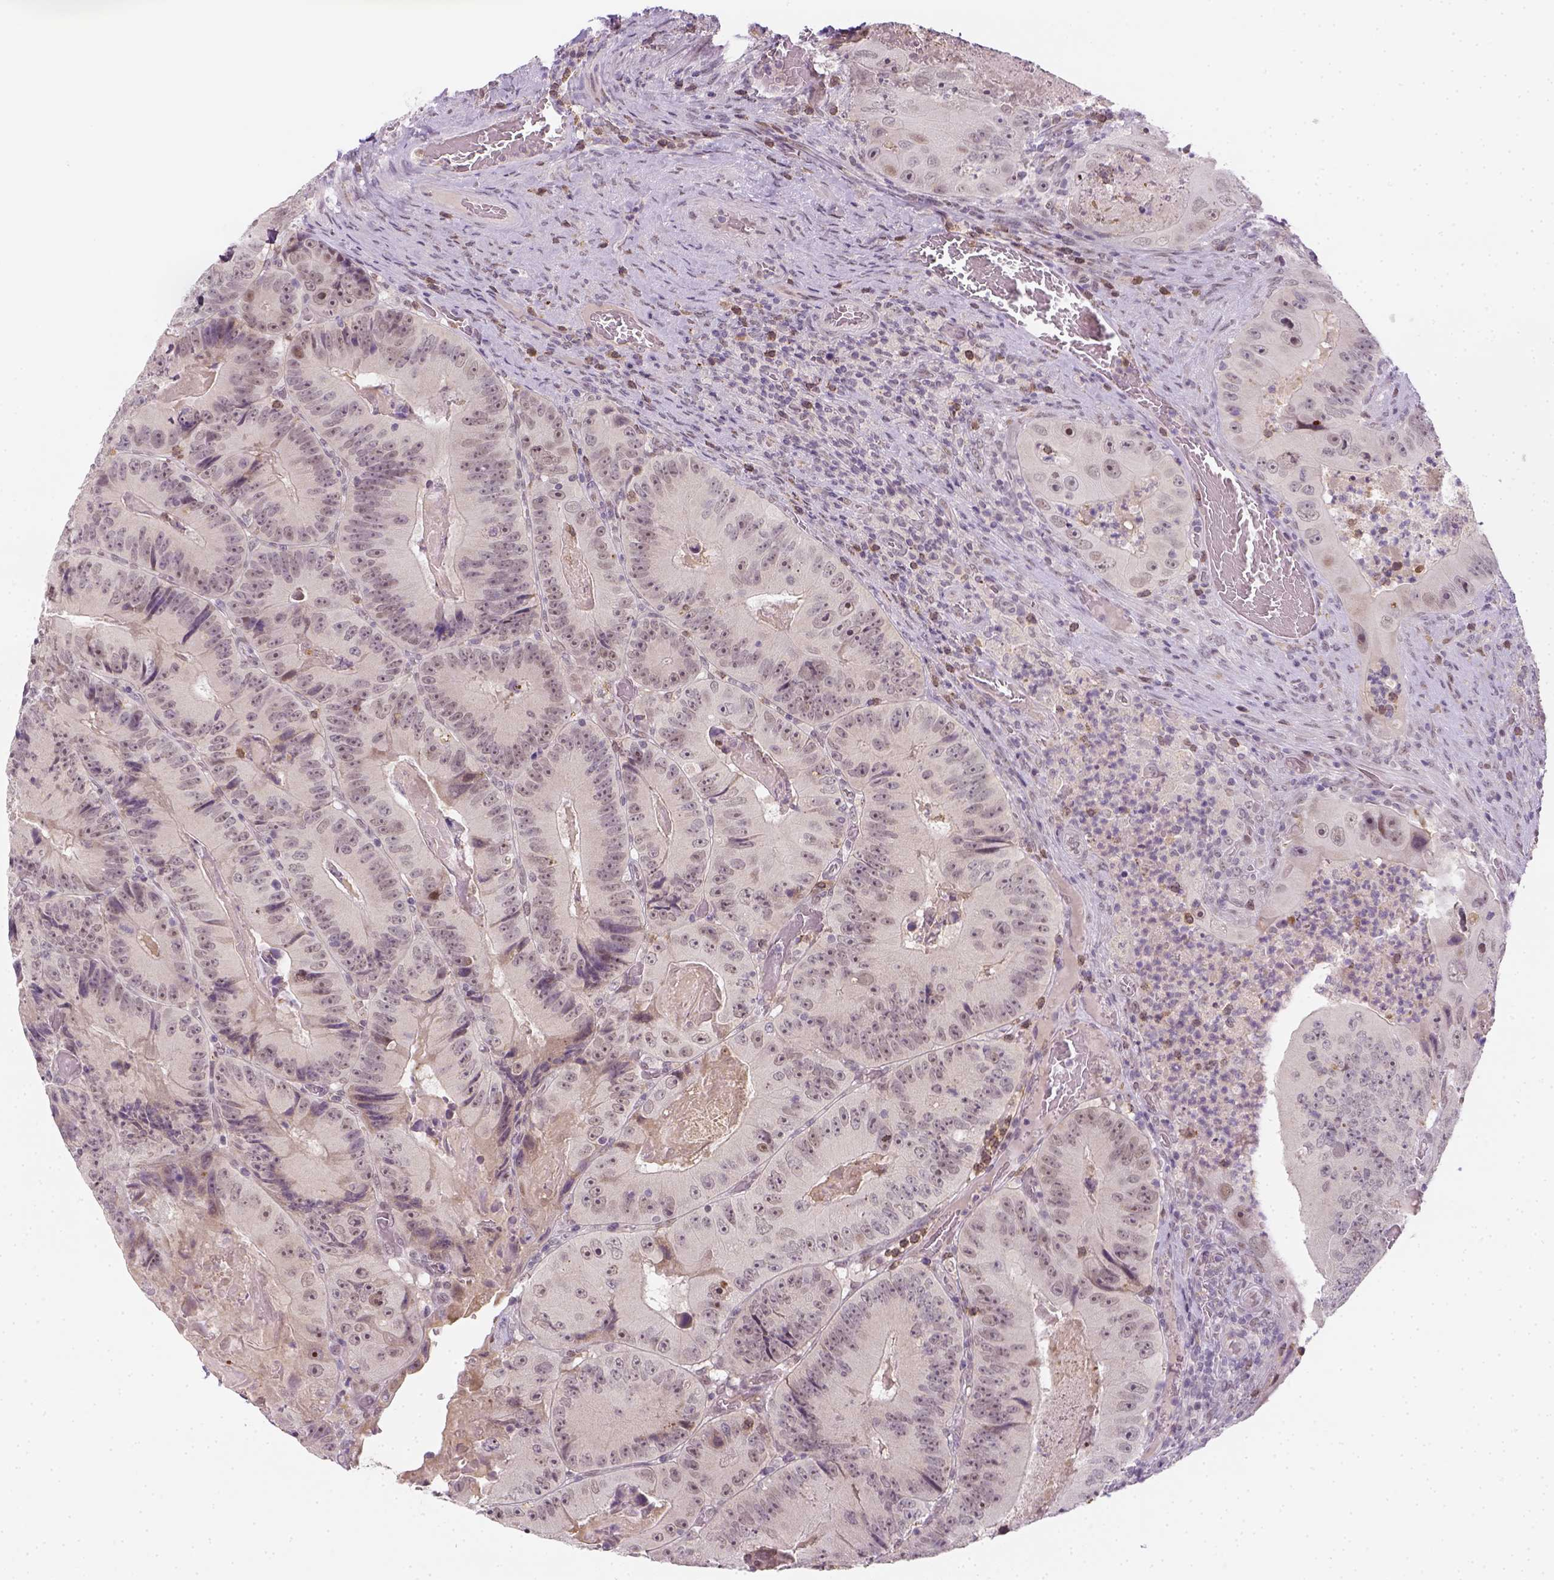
{"staining": {"intensity": "negative", "quantity": "none", "location": "none"}, "tissue": "colorectal cancer", "cell_type": "Tumor cells", "image_type": "cancer", "snomed": [{"axis": "morphology", "description": "Adenocarcinoma, NOS"}, {"axis": "topography", "description": "Colon"}], "caption": "Tumor cells are negative for protein expression in human adenocarcinoma (colorectal).", "gene": "MAGEB3", "patient": {"sex": "female", "age": 86}}